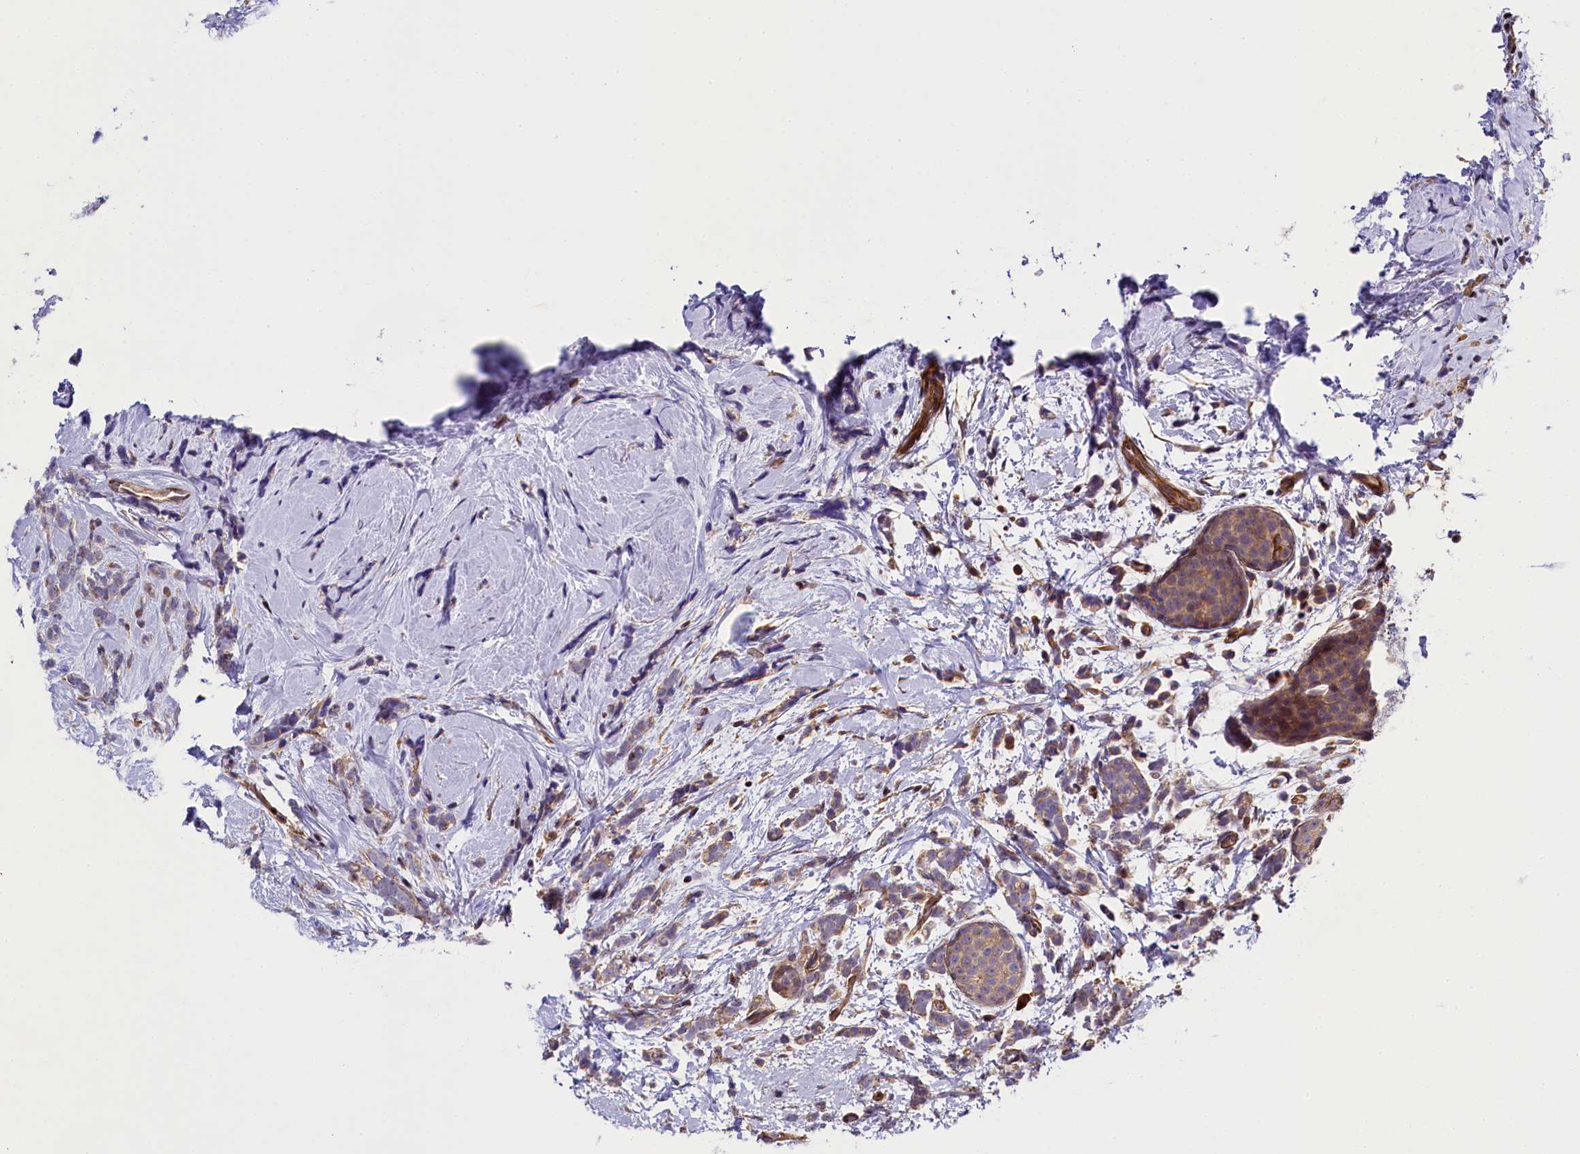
{"staining": {"intensity": "weak", "quantity": "25%-75%", "location": "cytoplasmic/membranous"}, "tissue": "breast cancer", "cell_type": "Tumor cells", "image_type": "cancer", "snomed": [{"axis": "morphology", "description": "Lobular carcinoma"}, {"axis": "topography", "description": "Breast"}], "caption": "The image demonstrates a brown stain indicating the presence of a protein in the cytoplasmic/membranous of tumor cells in breast cancer.", "gene": "SP4", "patient": {"sex": "female", "age": 58}}